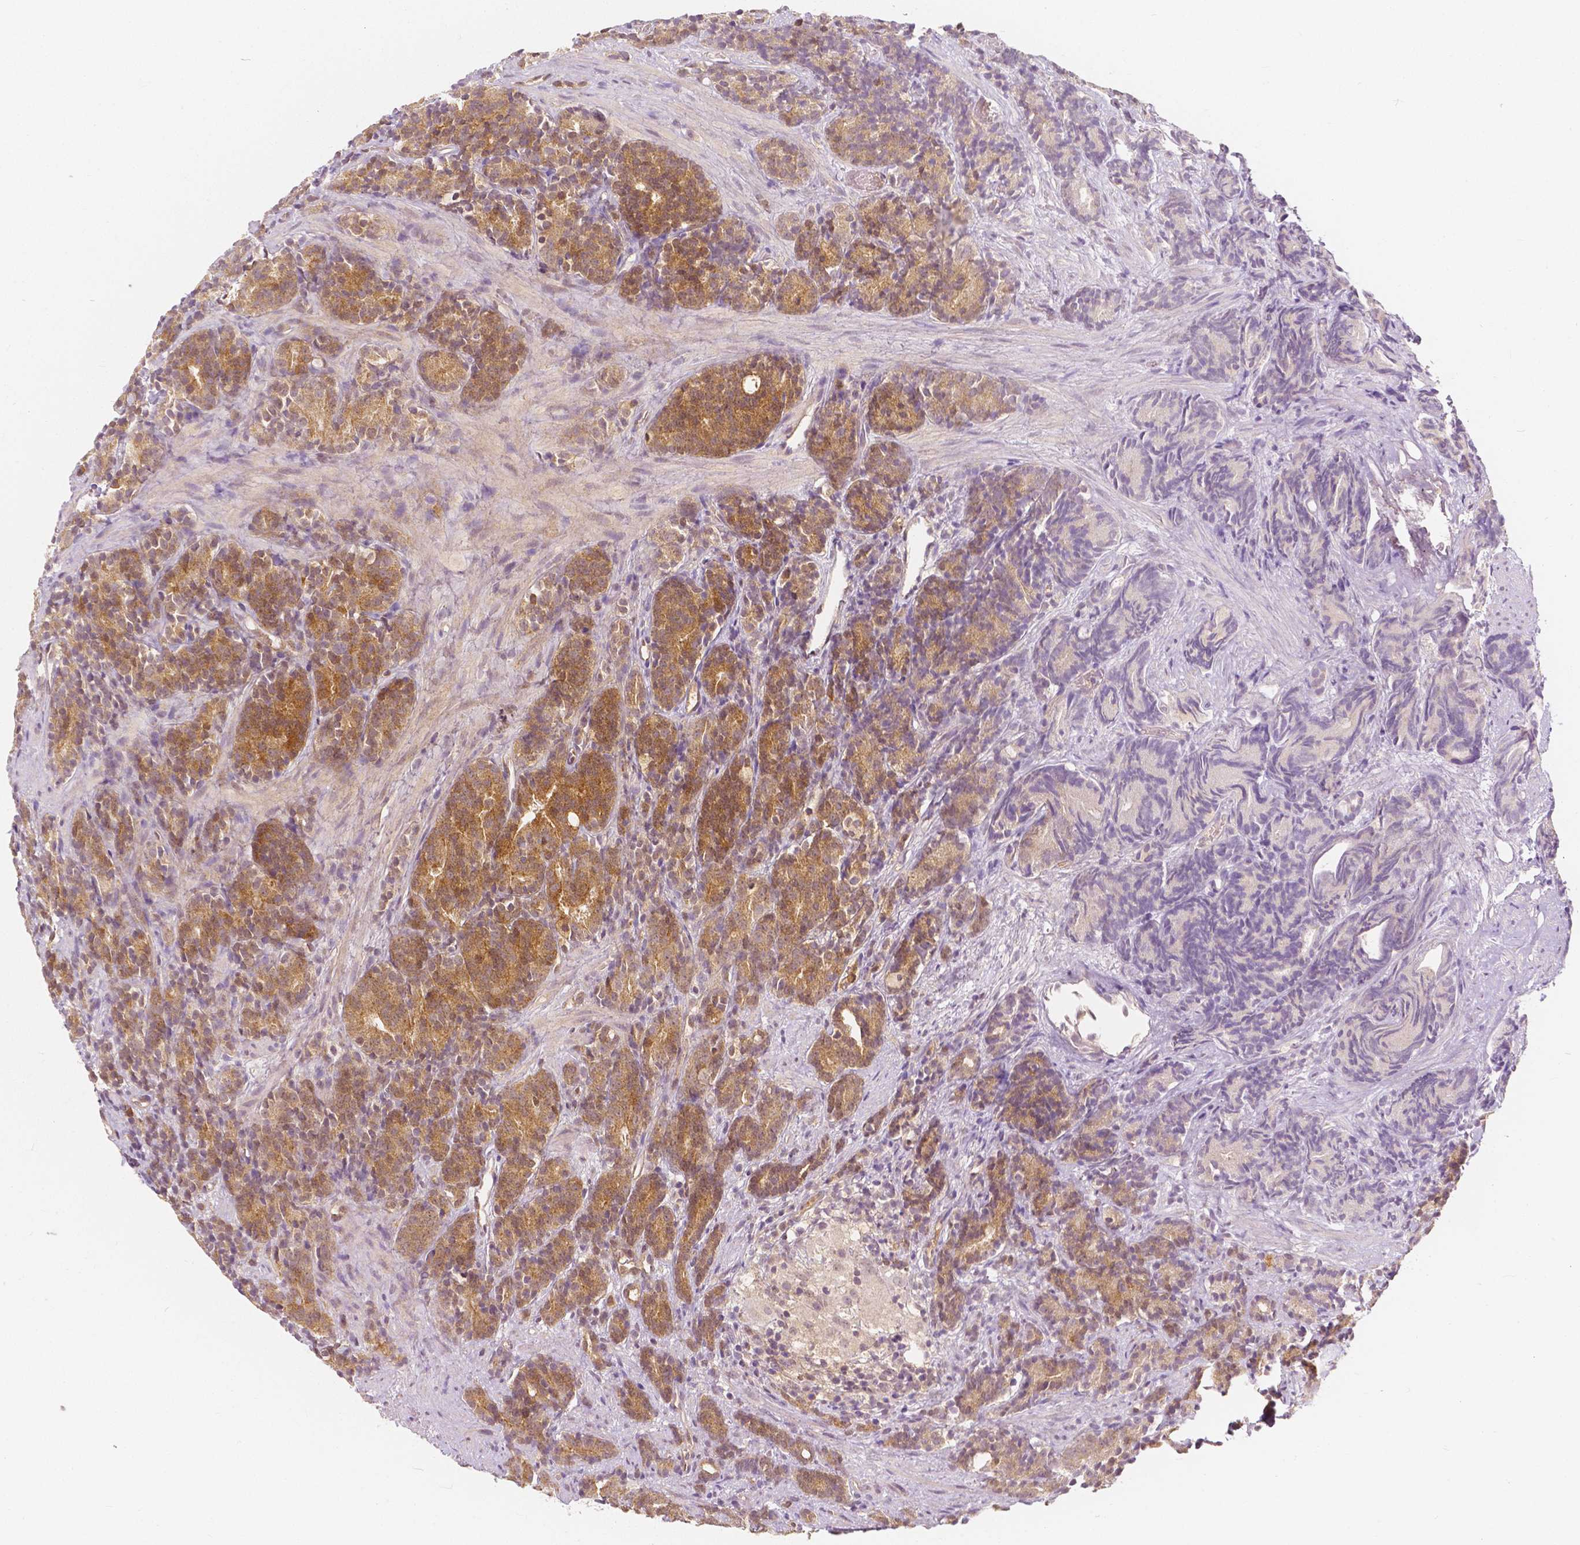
{"staining": {"intensity": "moderate", "quantity": ">75%", "location": "cytoplasmic/membranous,nuclear"}, "tissue": "prostate cancer", "cell_type": "Tumor cells", "image_type": "cancer", "snomed": [{"axis": "morphology", "description": "Adenocarcinoma, High grade"}, {"axis": "topography", "description": "Prostate"}], "caption": "This is an image of immunohistochemistry staining of prostate high-grade adenocarcinoma, which shows moderate expression in the cytoplasmic/membranous and nuclear of tumor cells.", "gene": "NAPRT", "patient": {"sex": "male", "age": 84}}